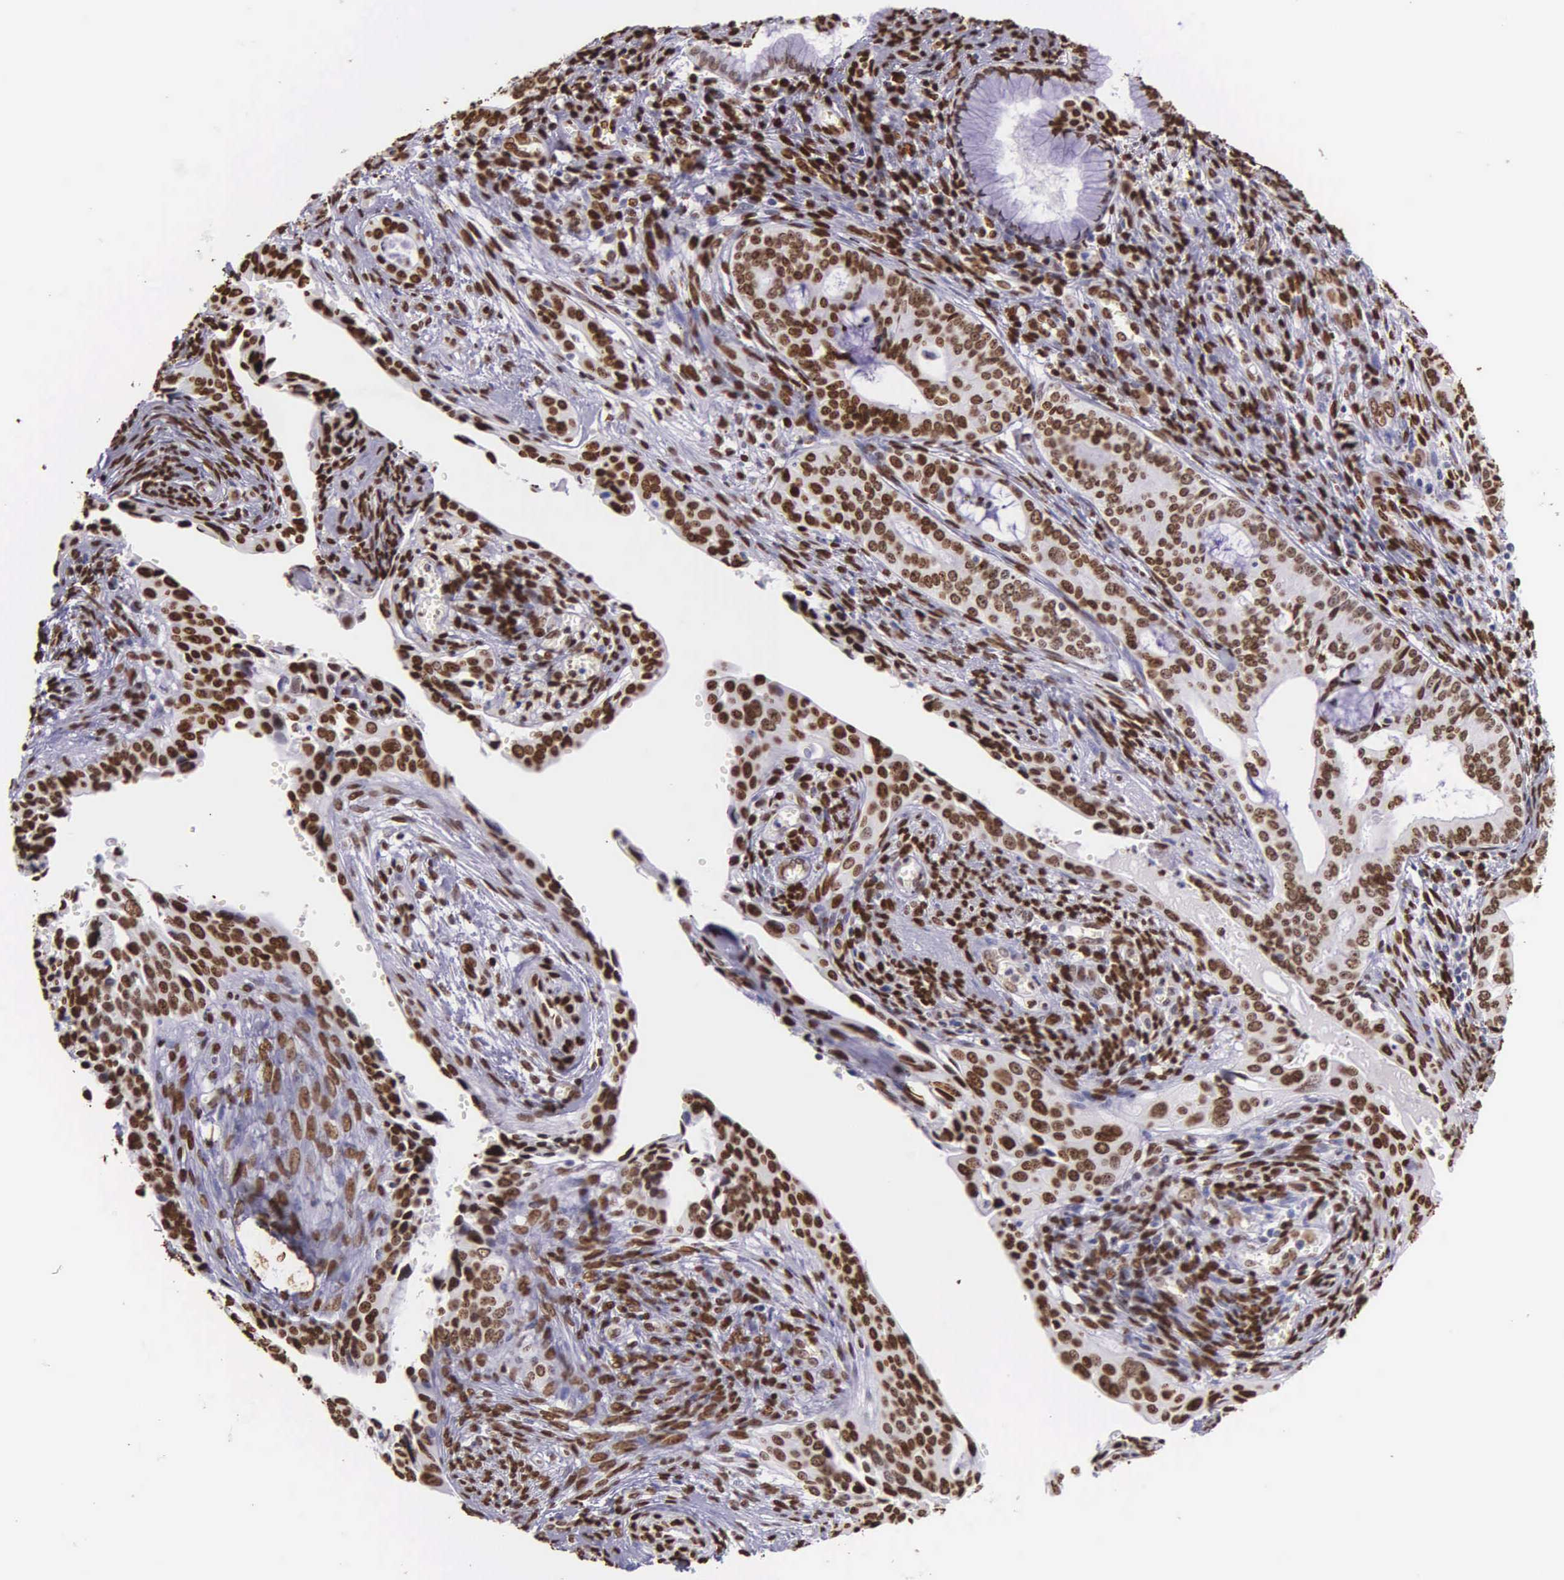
{"staining": {"intensity": "strong", "quantity": ">75%", "location": "nuclear"}, "tissue": "cervical cancer", "cell_type": "Tumor cells", "image_type": "cancer", "snomed": [{"axis": "morphology", "description": "Squamous cell carcinoma, NOS"}, {"axis": "topography", "description": "Cervix"}], "caption": "Approximately >75% of tumor cells in human cervical cancer display strong nuclear protein expression as visualized by brown immunohistochemical staining.", "gene": "H1-0", "patient": {"sex": "female", "age": 34}}